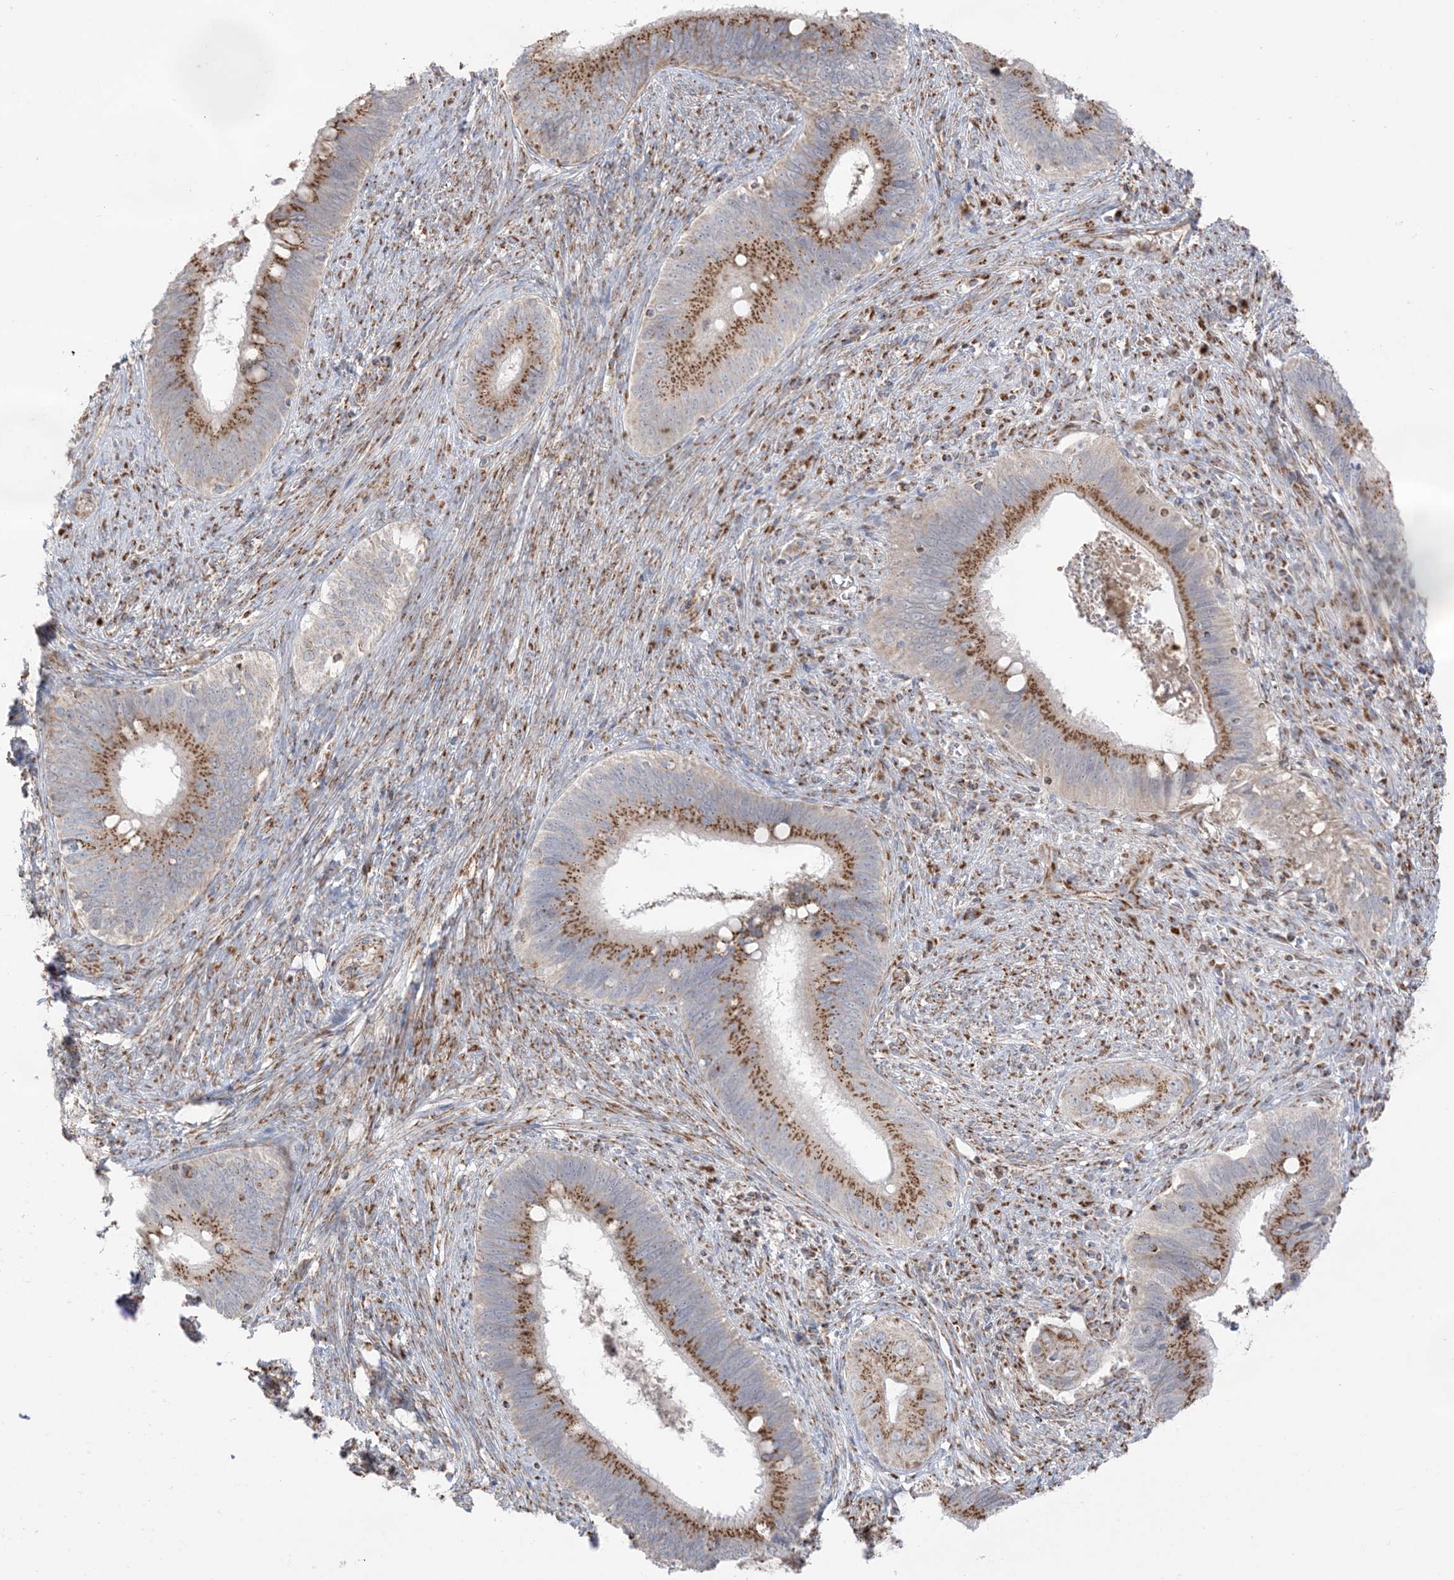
{"staining": {"intensity": "strong", "quantity": "25%-75%", "location": "cytoplasmic/membranous"}, "tissue": "cervical cancer", "cell_type": "Tumor cells", "image_type": "cancer", "snomed": [{"axis": "morphology", "description": "Adenocarcinoma, NOS"}, {"axis": "topography", "description": "Cervix"}], "caption": "Tumor cells display high levels of strong cytoplasmic/membranous staining in approximately 25%-75% of cells in human cervical cancer (adenocarcinoma).", "gene": "SLC25A12", "patient": {"sex": "female", "age": 42}}